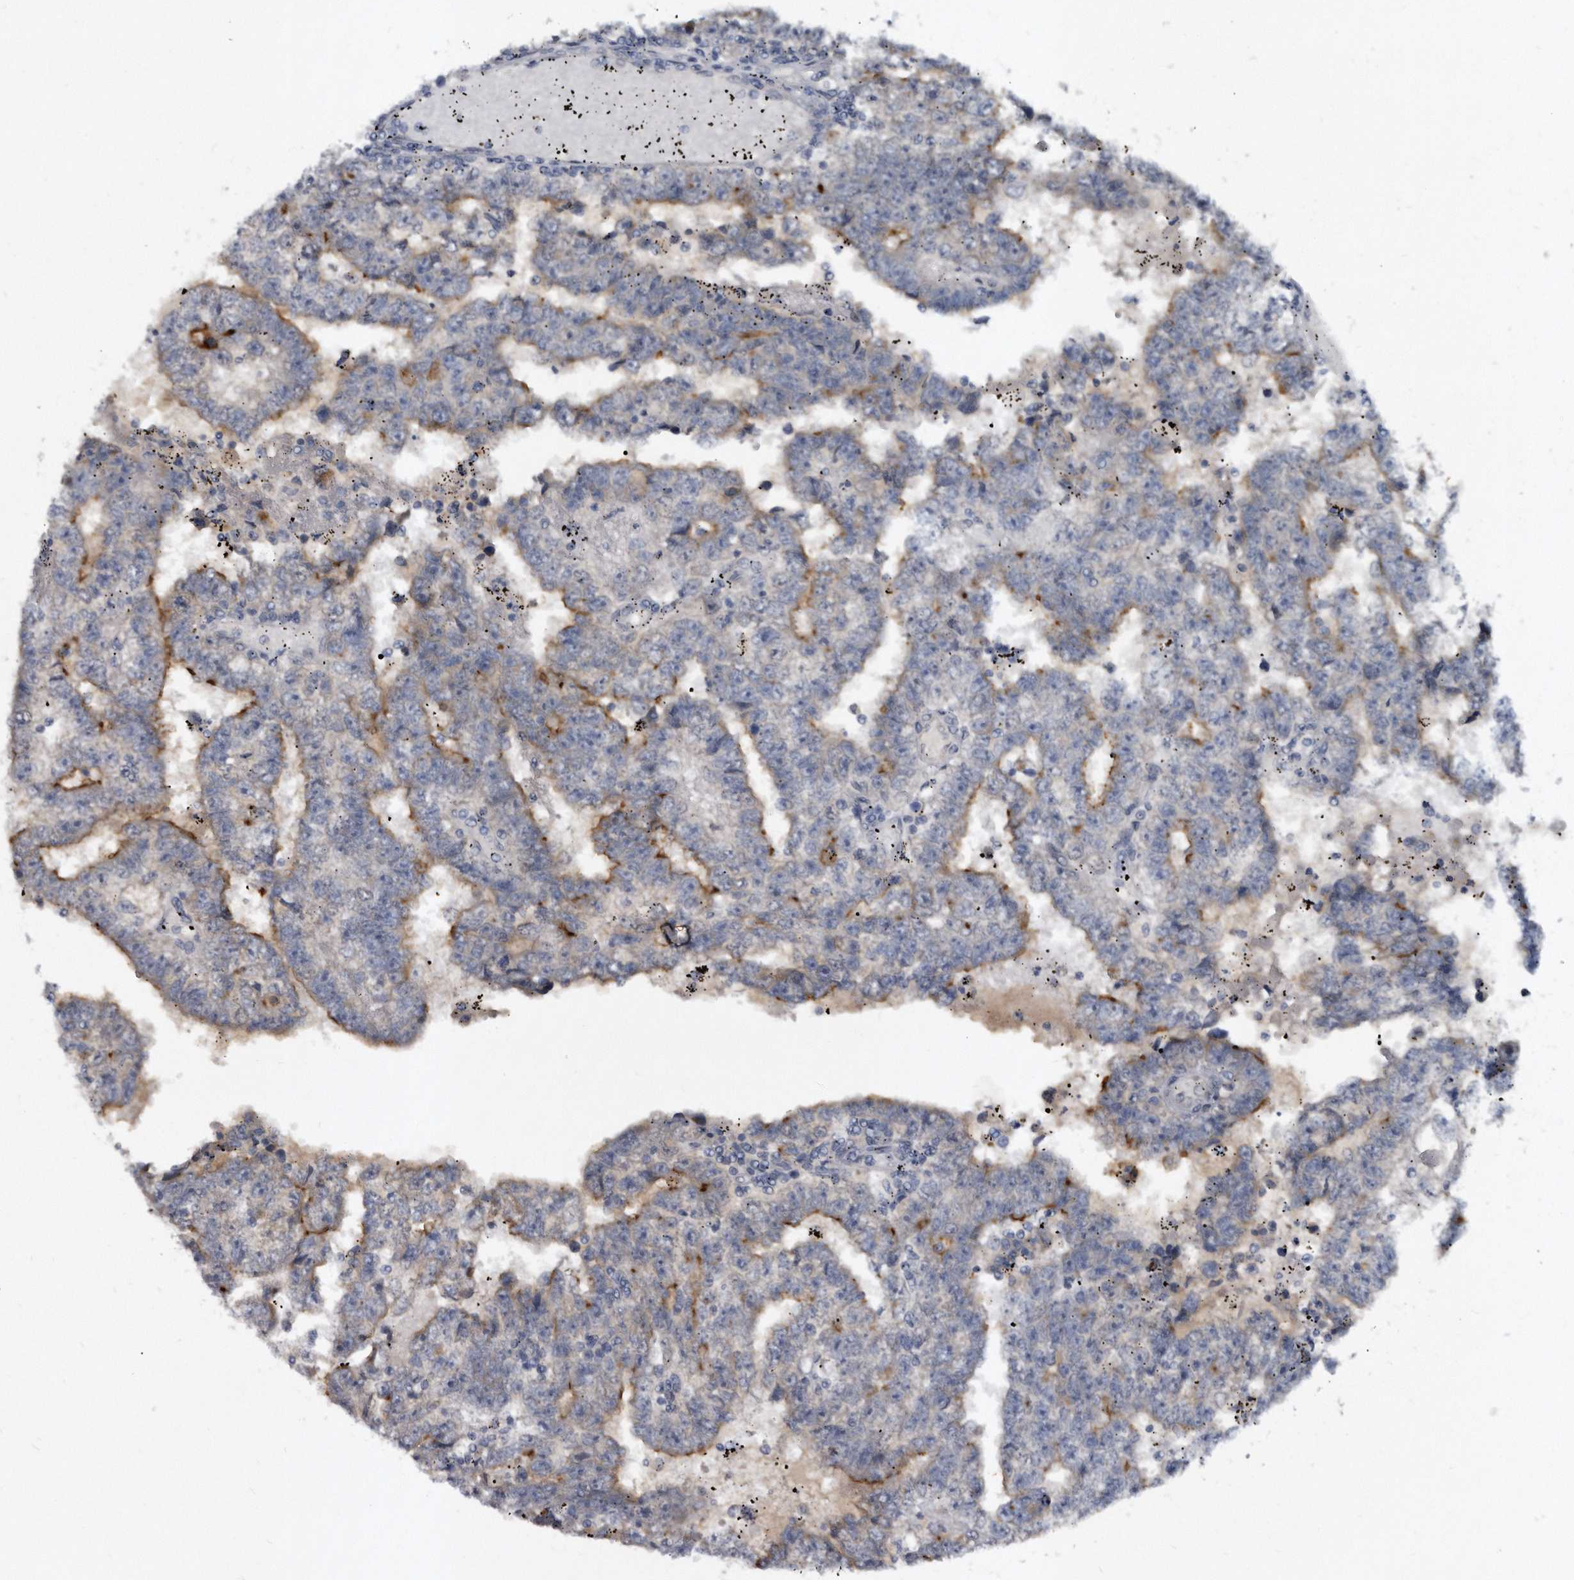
{"staining": {"intensity": "moderate", "quantity": "<25%", "location": "cytoplasmic/membranous"}, "tissue": "testis cancer", "cell_type": "Tumor cells", "image_type": "cancer", "snomed": [{"axis": "morphology", "description": "Carcinoma, Embryonal, NOS"}, {"axis": "topography", "description": "Testis"}], "caption": "High-magnification brightfield microscopy of testis cancer stained with DAB (3,3'-diaminobenzidine) (brown) and counterstained with hematoxylin (blue). tumor cells exhibit moderate cytoplasmic/membranous expression is identified in approximately<25% of cells.", "gene": "PROM1", "patient": {"sex": "male", "age": 25}}